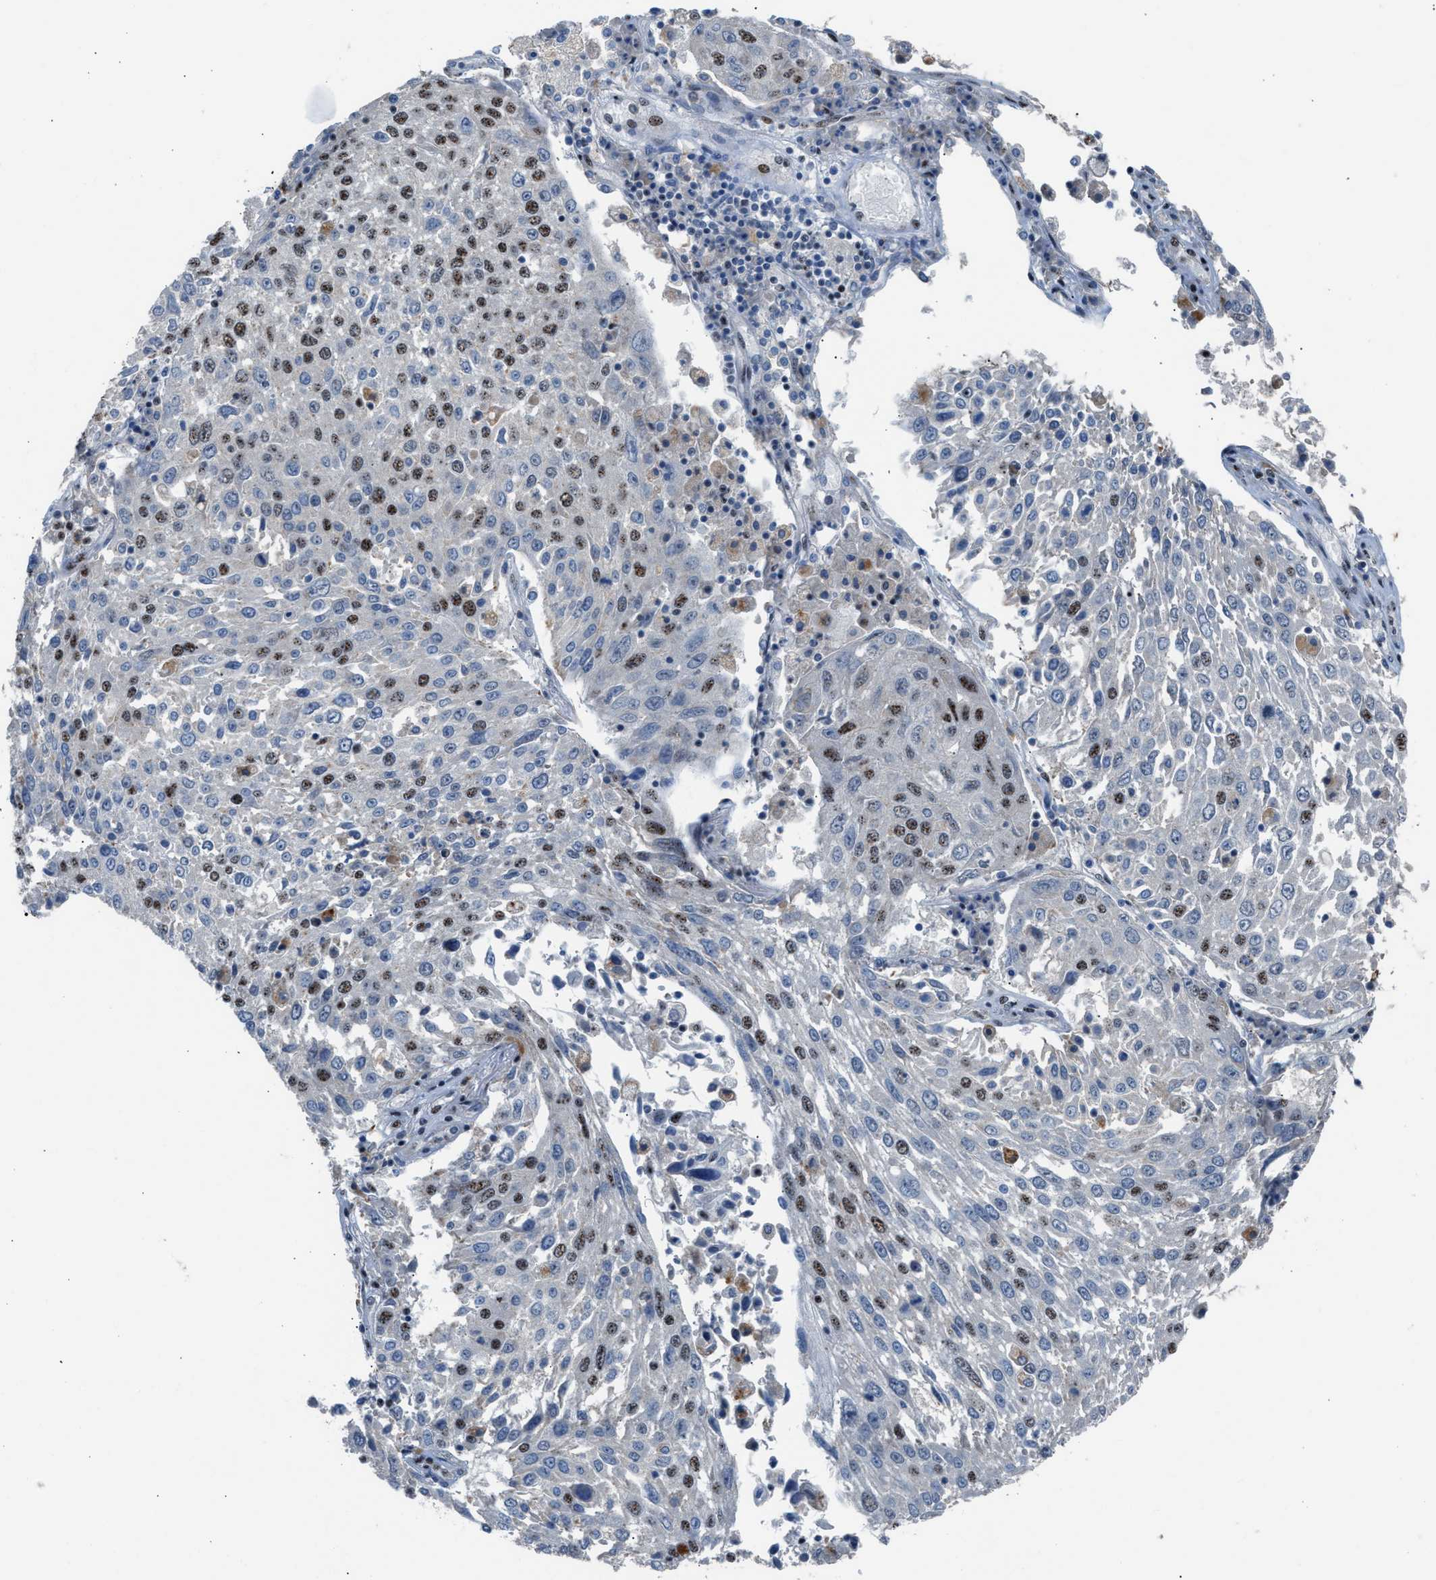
{"staining": {"intensity": "moderate", "quantity": "<25%", "location": "nuclear"}, "tissue": "lung cancer", "cell_type": "Tumor cells", "image_type": "cancer", "snomed": [{"axis": "morphology", "description": "Squamous cell carcinoma, NOS"}, {"axis": "topography", "description": "Lung"}], "caption": "Lung cancer (squamous cell carcinoma) tissue exhibits moderate nuclear staining in approximately <25% of tumor cells", "gene": "CENPP", "patient": {"sex": "male", "age": 65}}